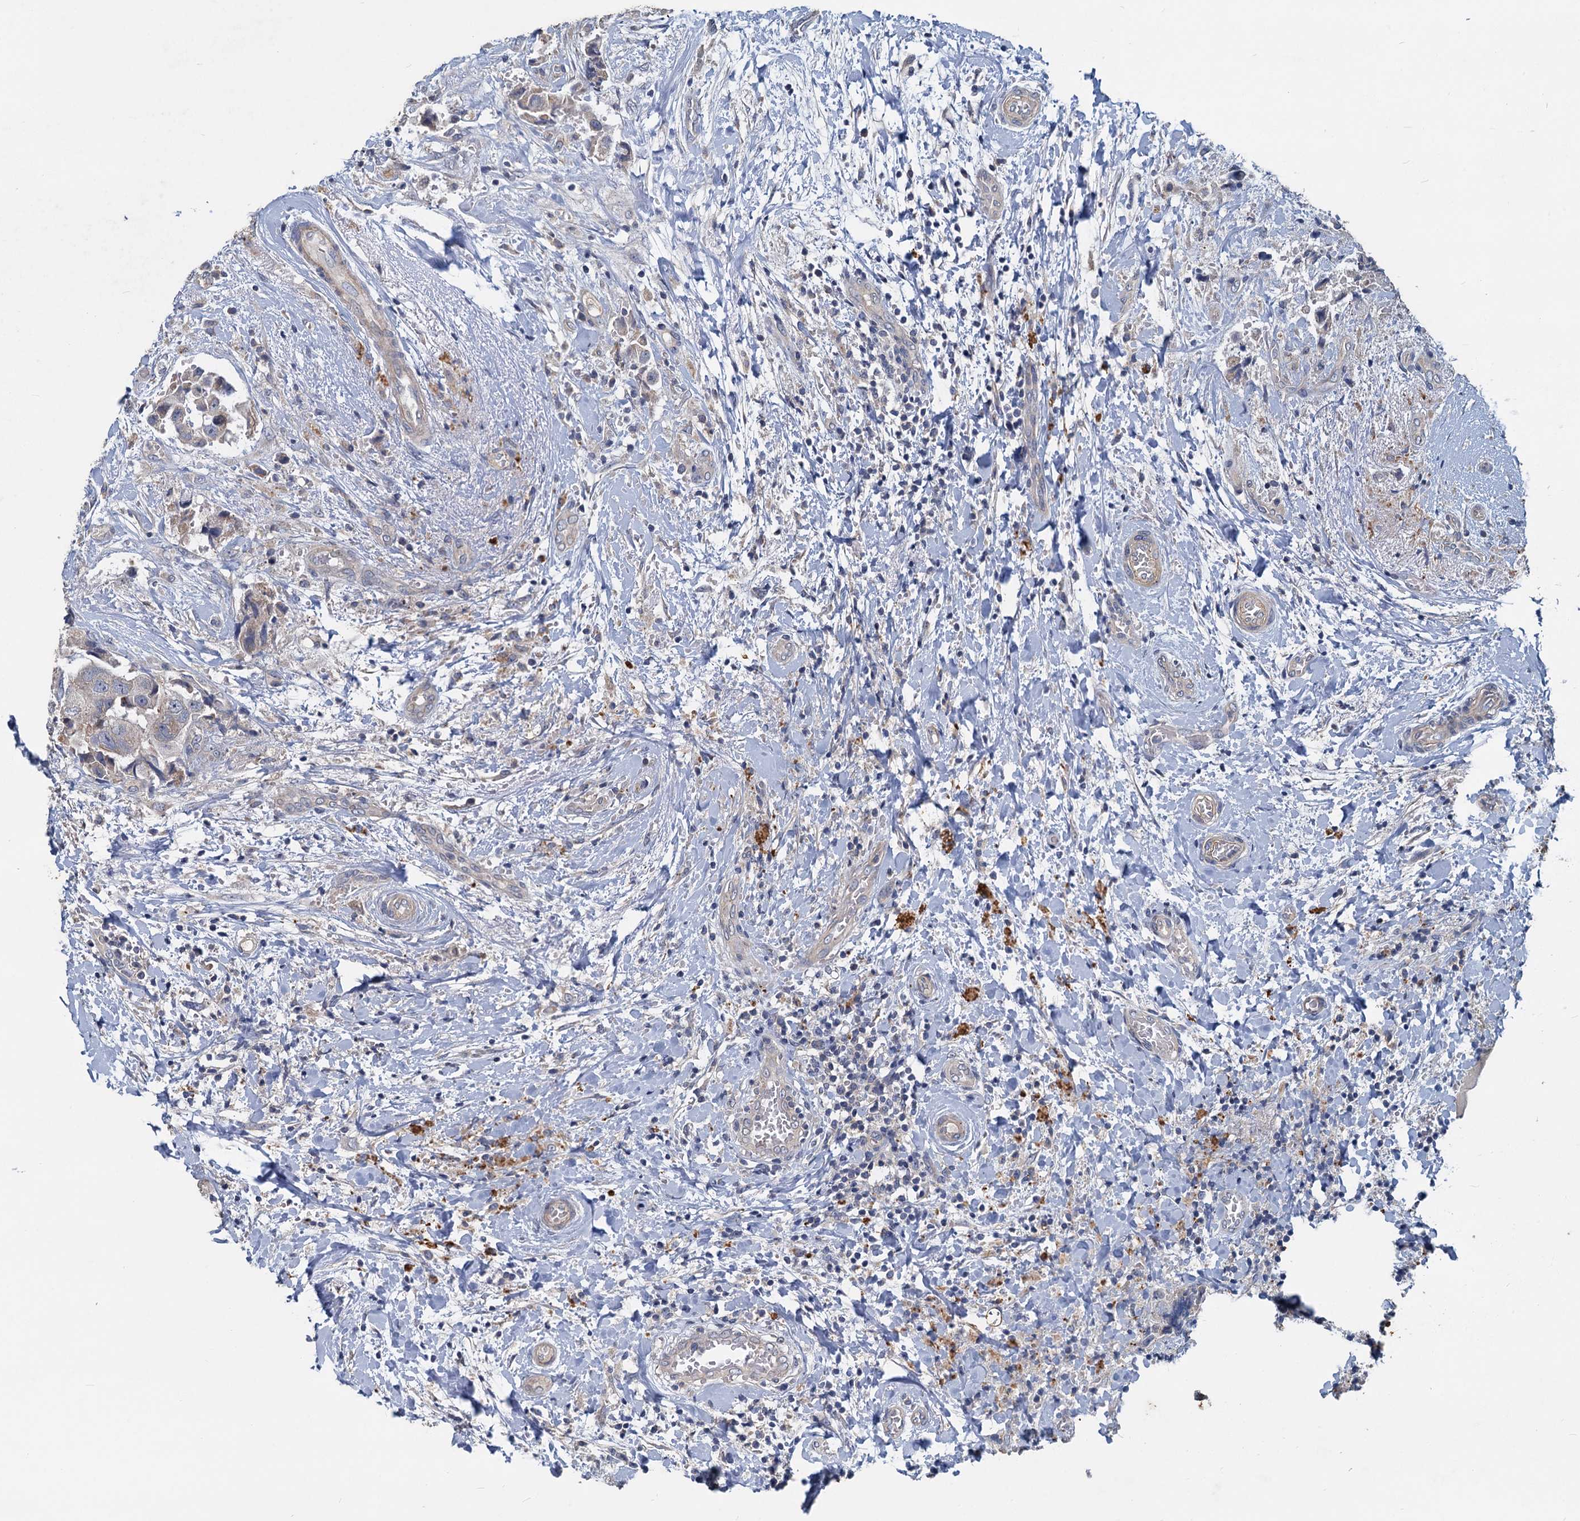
{"staining": {"intensity": "negative", "quantity": "none", "location": "none"}, "tissue": "breast cancer", "cell_type": "Tumor cells", "image_type": "cancer", "snomed": [{"axis": "morphology", "description": "Normal tissue, NOS"}, {"axis": "morphology", "description": "Duct carcinoma"}, {"axis": "topography", "description": "Breast"}], "caption": "Image shows no protein expression in tumor cells of breast cancer tissue.", "gene": "SLC2A7", "patient": {"sex": "female", "age": 62}}